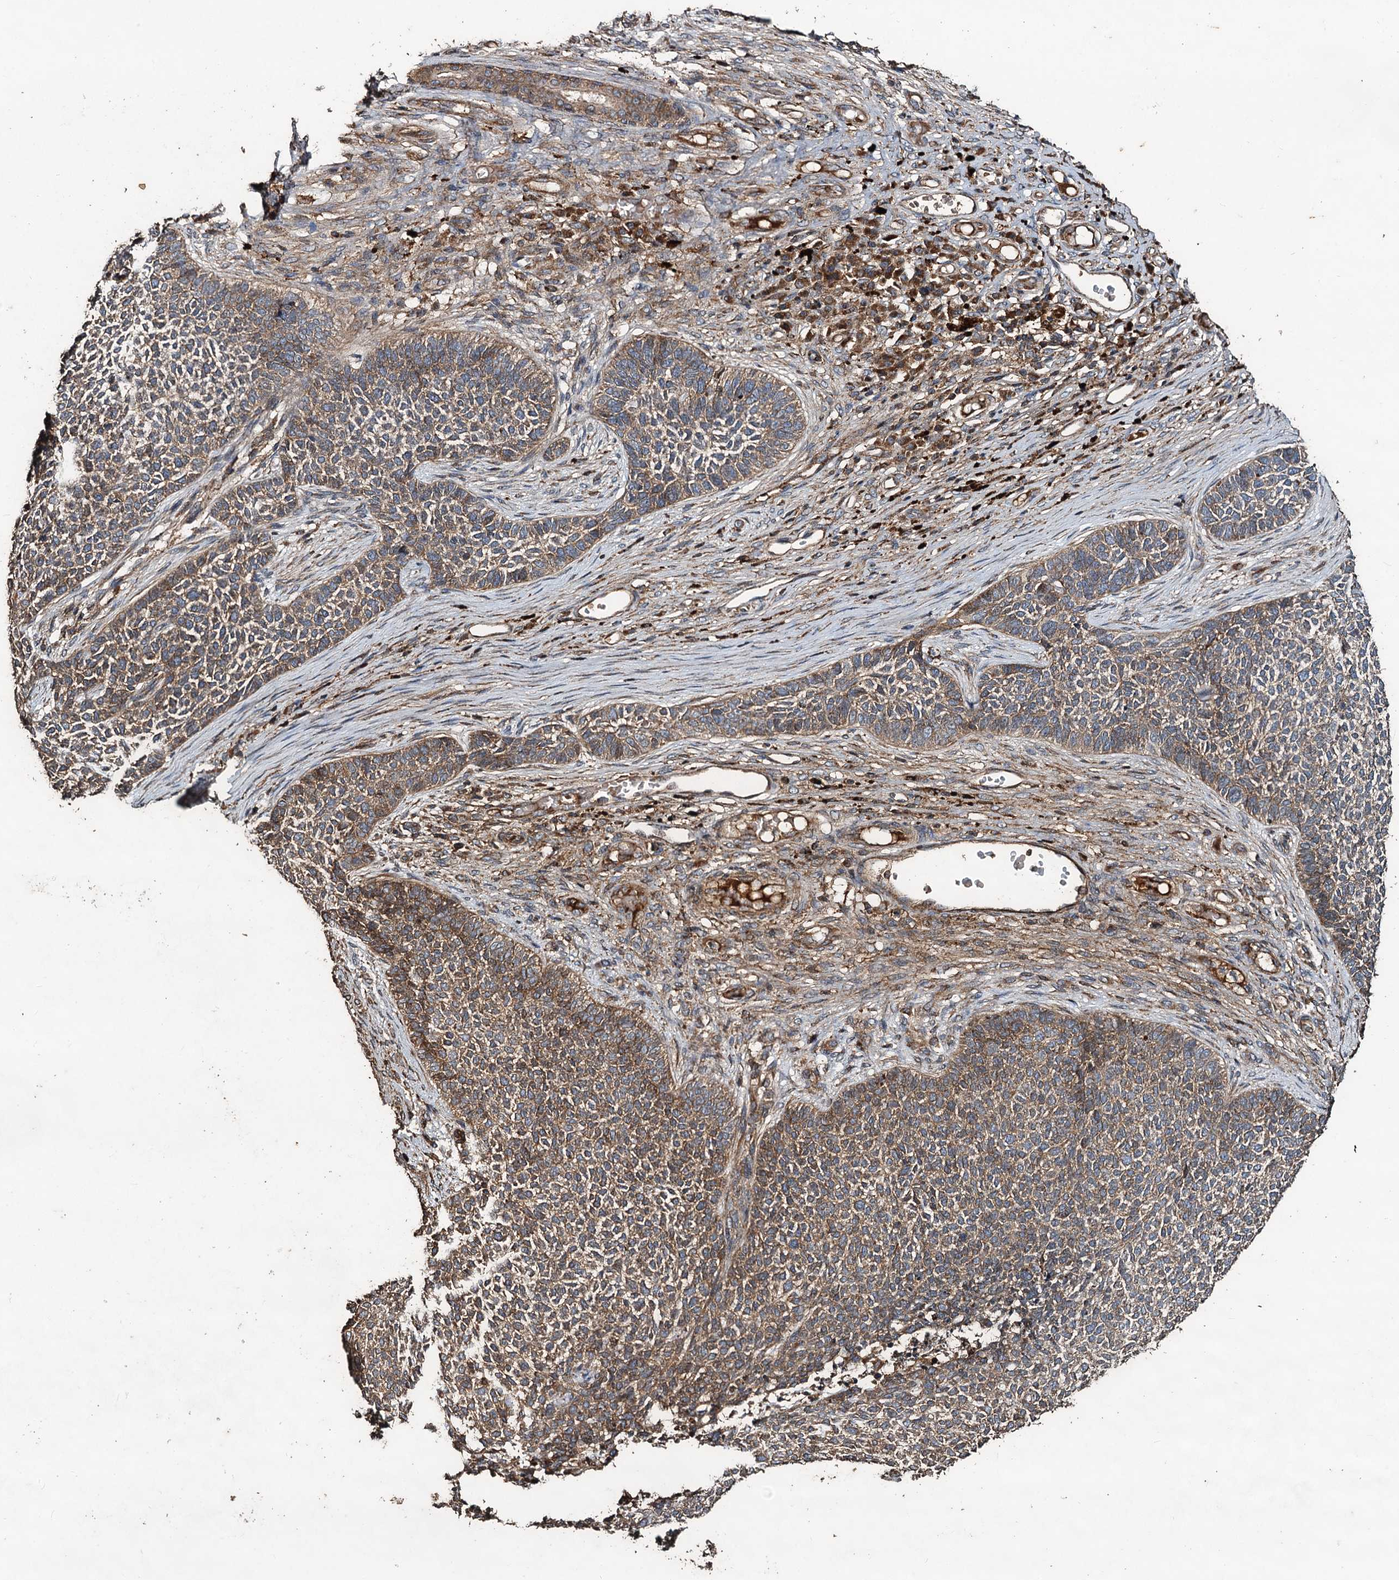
{"staining": {"intensity": "weak", "quantity": "25%-75%", "location": "cytoplasmic/membranous"}, "tissue": "skin cancer", "cell_type": "Tumor cells", "image_type": "cancer", "snomed": [{"axis": "morphology", "description": "Basal cell carcinoma"}, {"axis": "topography", "description": "Skin"}], "caption": "DAB (3,3'-diaminobenzidine) immunohistochemical staining of human skin cancer (basal cell carcinoma) displays weak cytoplasmic/membranous protein positivity in approximately 25%-75% of tumor cells.", "gene": "NOTCH2NLA", "patient": {"sex": "female", "age": 84}}